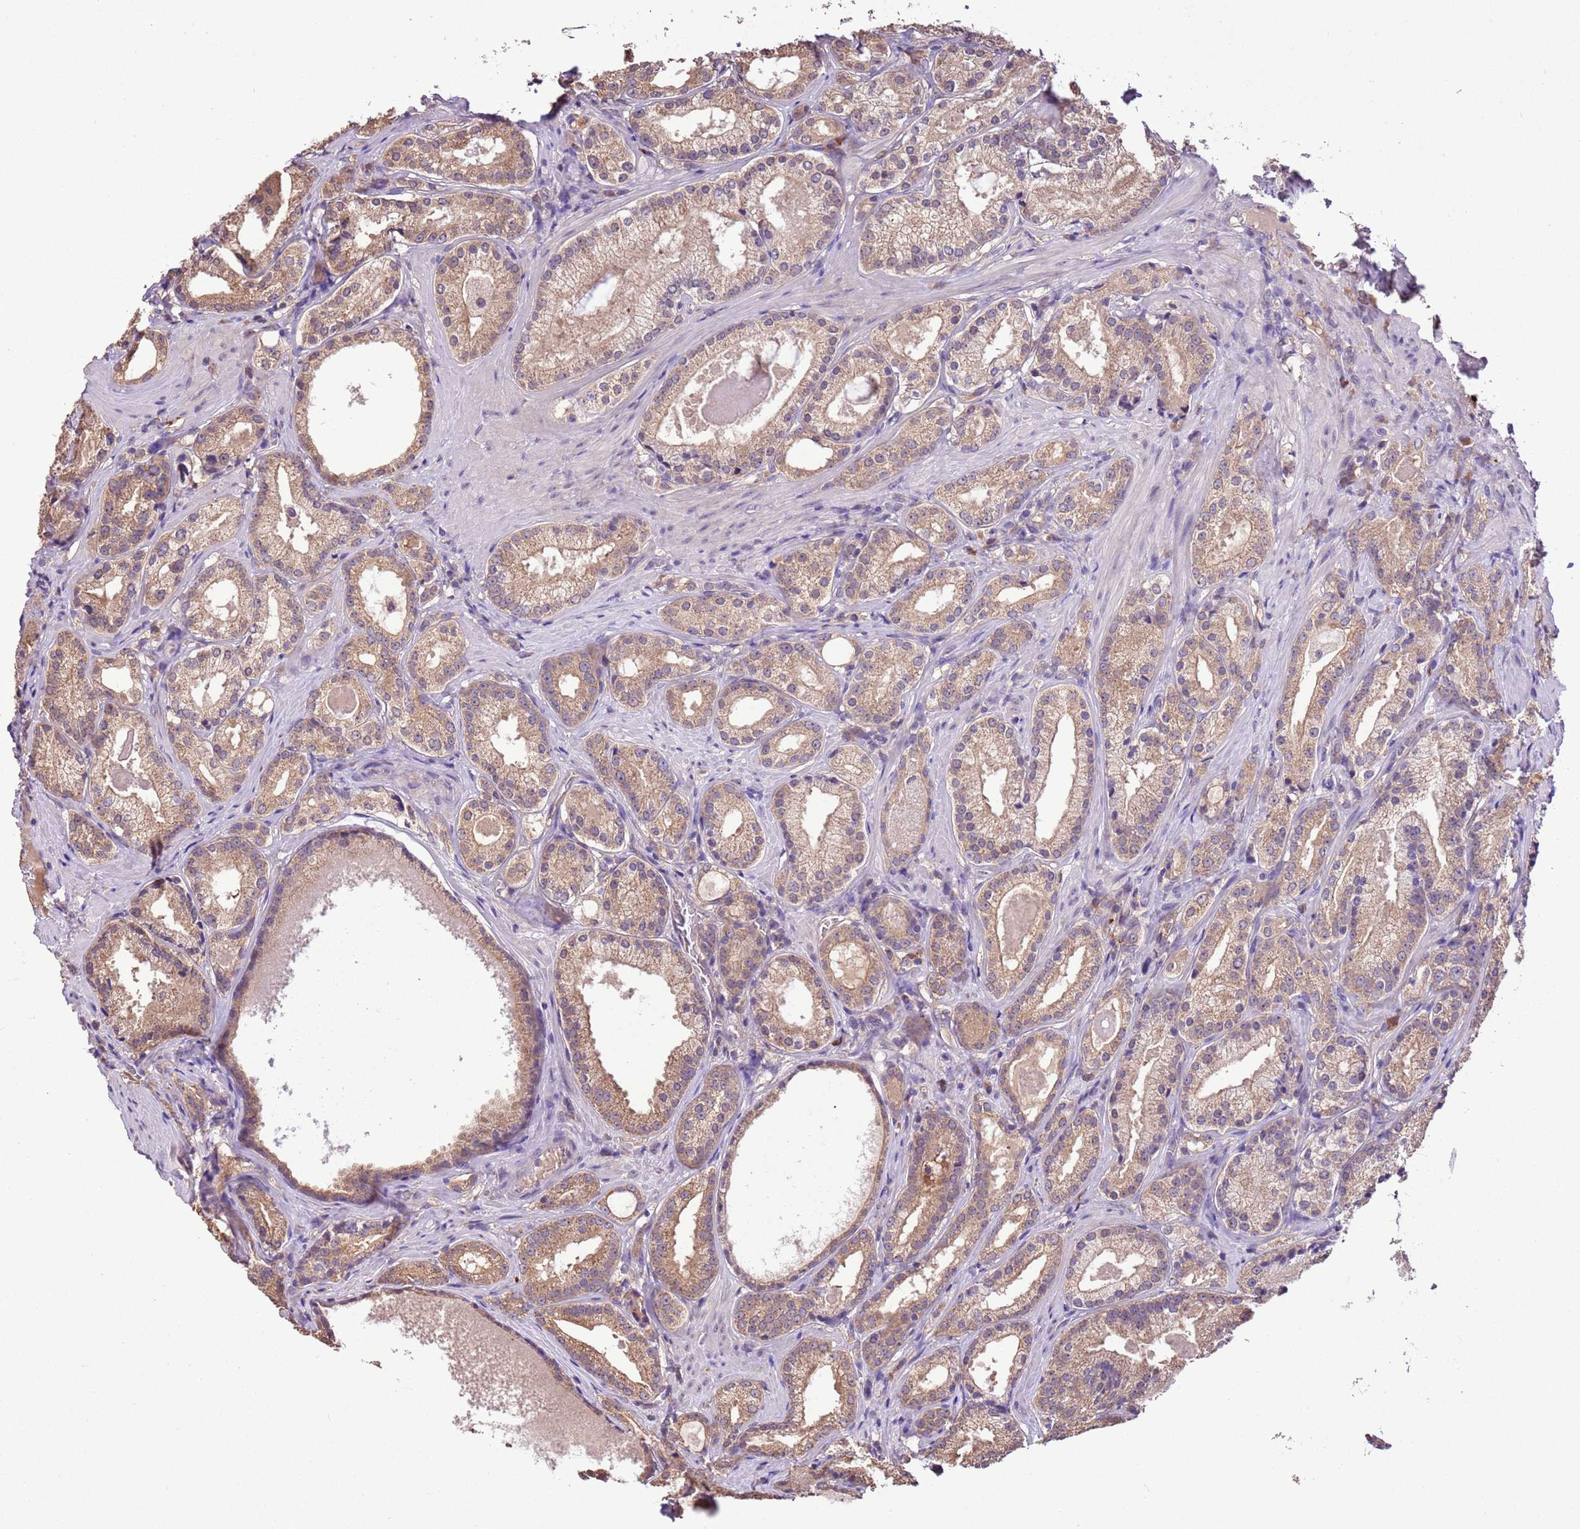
{"staining": {"intensity": "moderate", "quantity": ">75%", "location": "cytoplasmic/membranous"}, "tissue": "prostate cancer", "cell_type": "Tumor cells", "image_type": "cancer", "snomed": [{"axis": "morphology", "description": "Adenocarcinoma, Low grade"}, {"axis": "topography", "description": "Prostate"}], "caption": "The image demonstrates a brown stain indicating the presence of a protein in the cytoplasmic/membranous of tumor cells in low-grade adenocarcinoma (prostate).", "gene": "BBS5", "patient": {"sex": "male", "age": 57}}